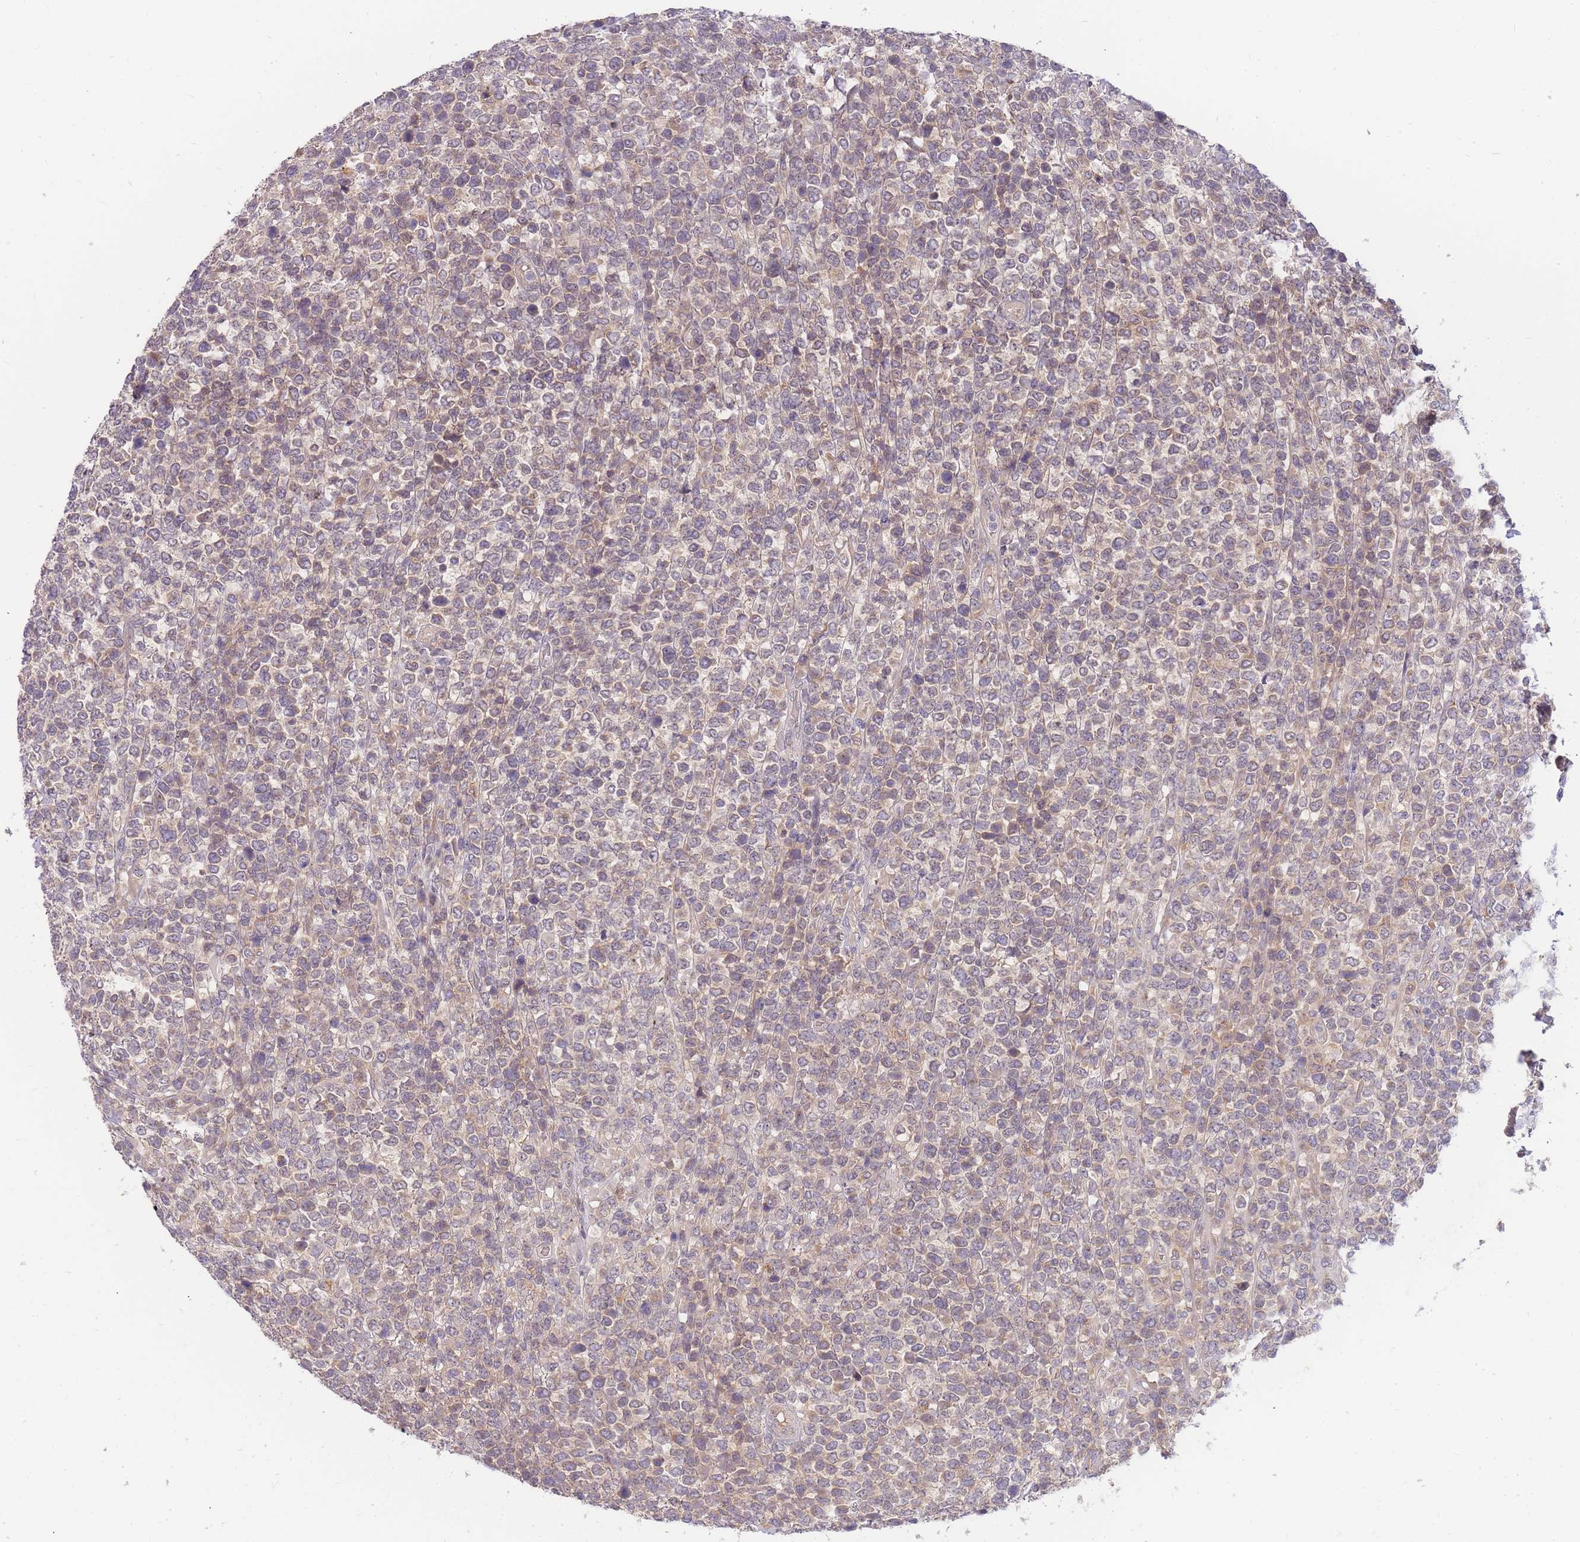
{"staining": {"intensity": "weak", "quantity": "<25%", "location": "cytoplasmic/membranous"}, "tissue": "lymphoma", "cell_type": "Tumor cells", "image_type": "cancer", "snomed": [{"axis": "morphology", "description": "Malignant lymphoma, non-Hodgkin's type, High grade"}, {"axis": "topography", "description": "Soft tissue"}], "caption": "High power microscopy photomicrograph of an immunohistochemistry histopathology image of lymphoma, revealing no significant positivity in tumor cells.", "gene": "ZNF577", "patient": {"sex": "female", "age": 56}}